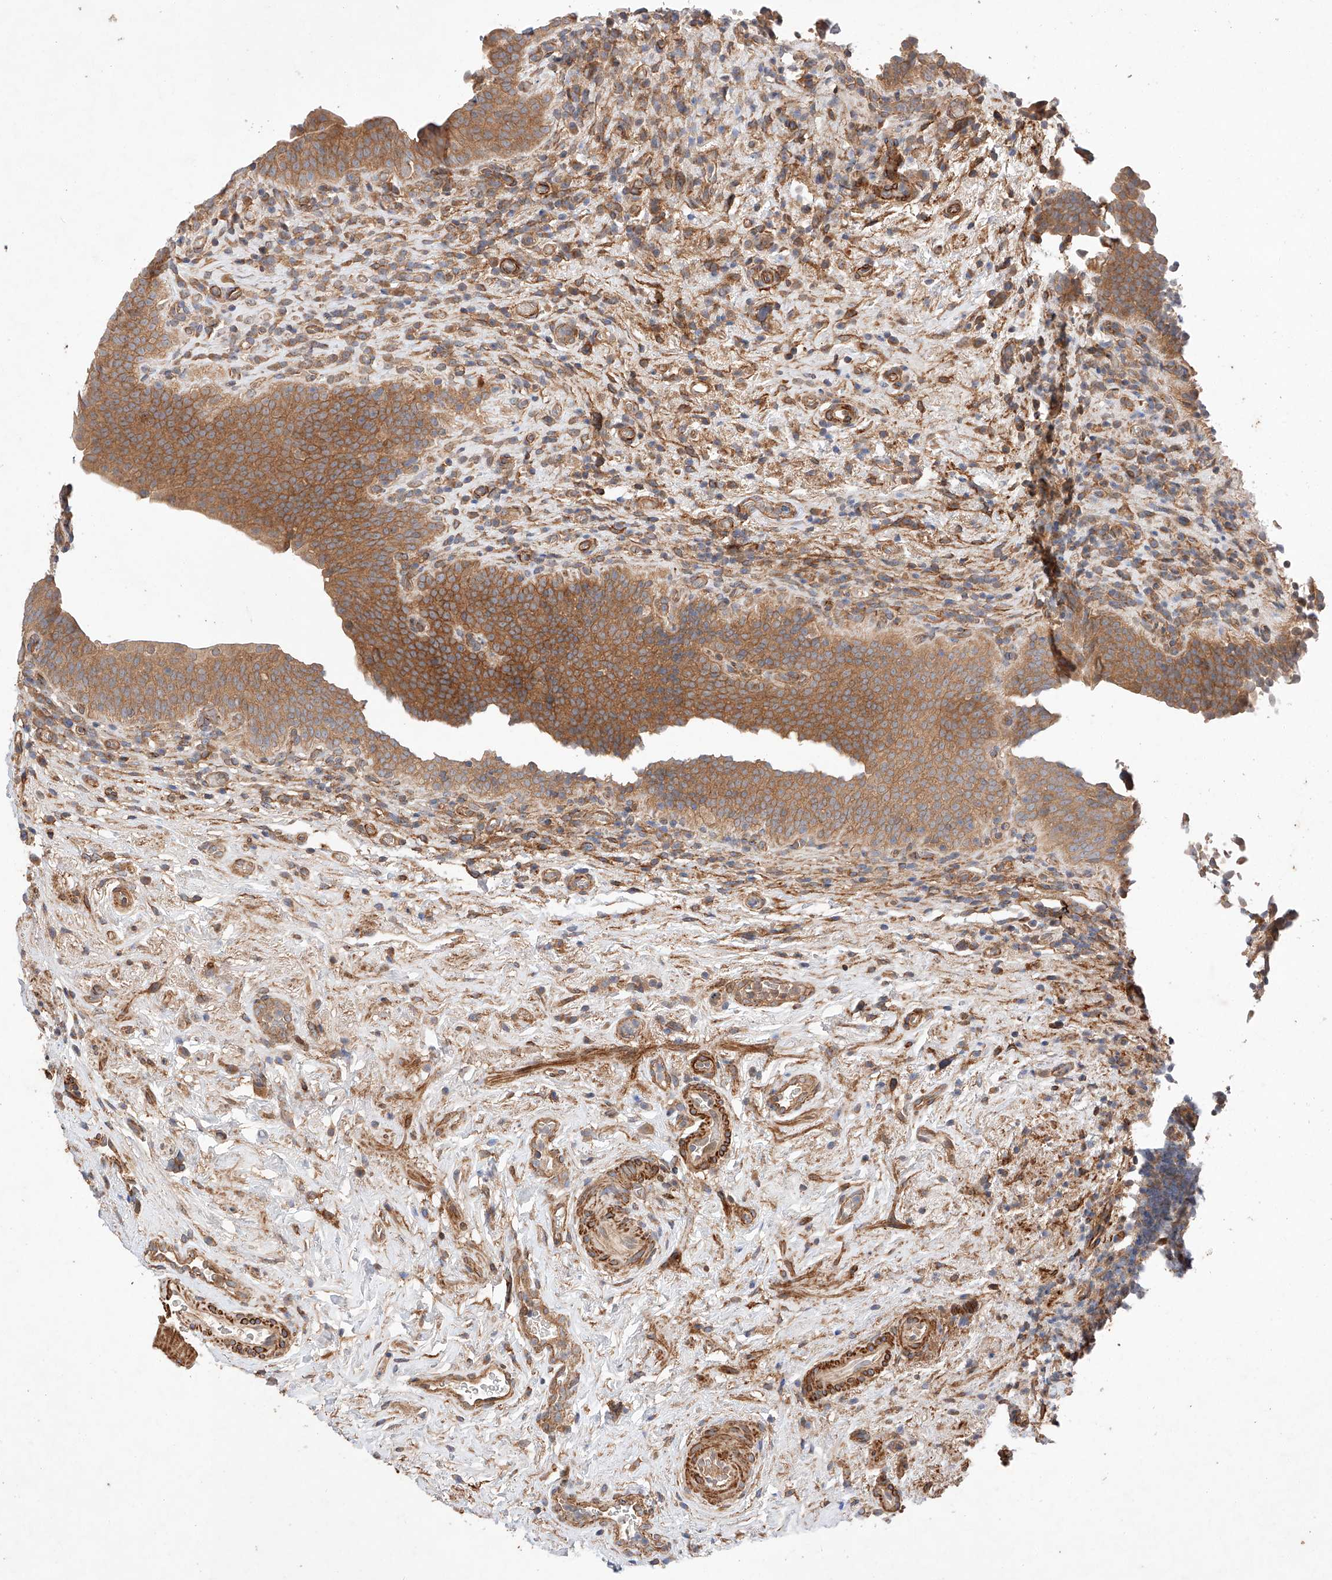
{"staining": {"intensity": "moderate", "quantity": ">75%", "location": "cytoplasmic/membranous"}, "tissue": "urinary bladder", "cell_type": "Urothelial cells", "image_type": "normal", "snomed": [{"axis": "morphology", "description": "Normal tissue, NOS"}, {"axis": "topography", "description": "Urinary bladder"}], "caption": "Urinary bladder stained with IHC shows moderate cytoplasmic/membranous staining in approximately >75% of urothelial cells. The protein of interest is stained brown, and the nuclei are stained in blue (DAB (3,3'-diaminobenzidine) IHC with brightfield microscopy, high magnification).", "gene": "RAB23", "patient": {"sex": "male", "age": 83}}